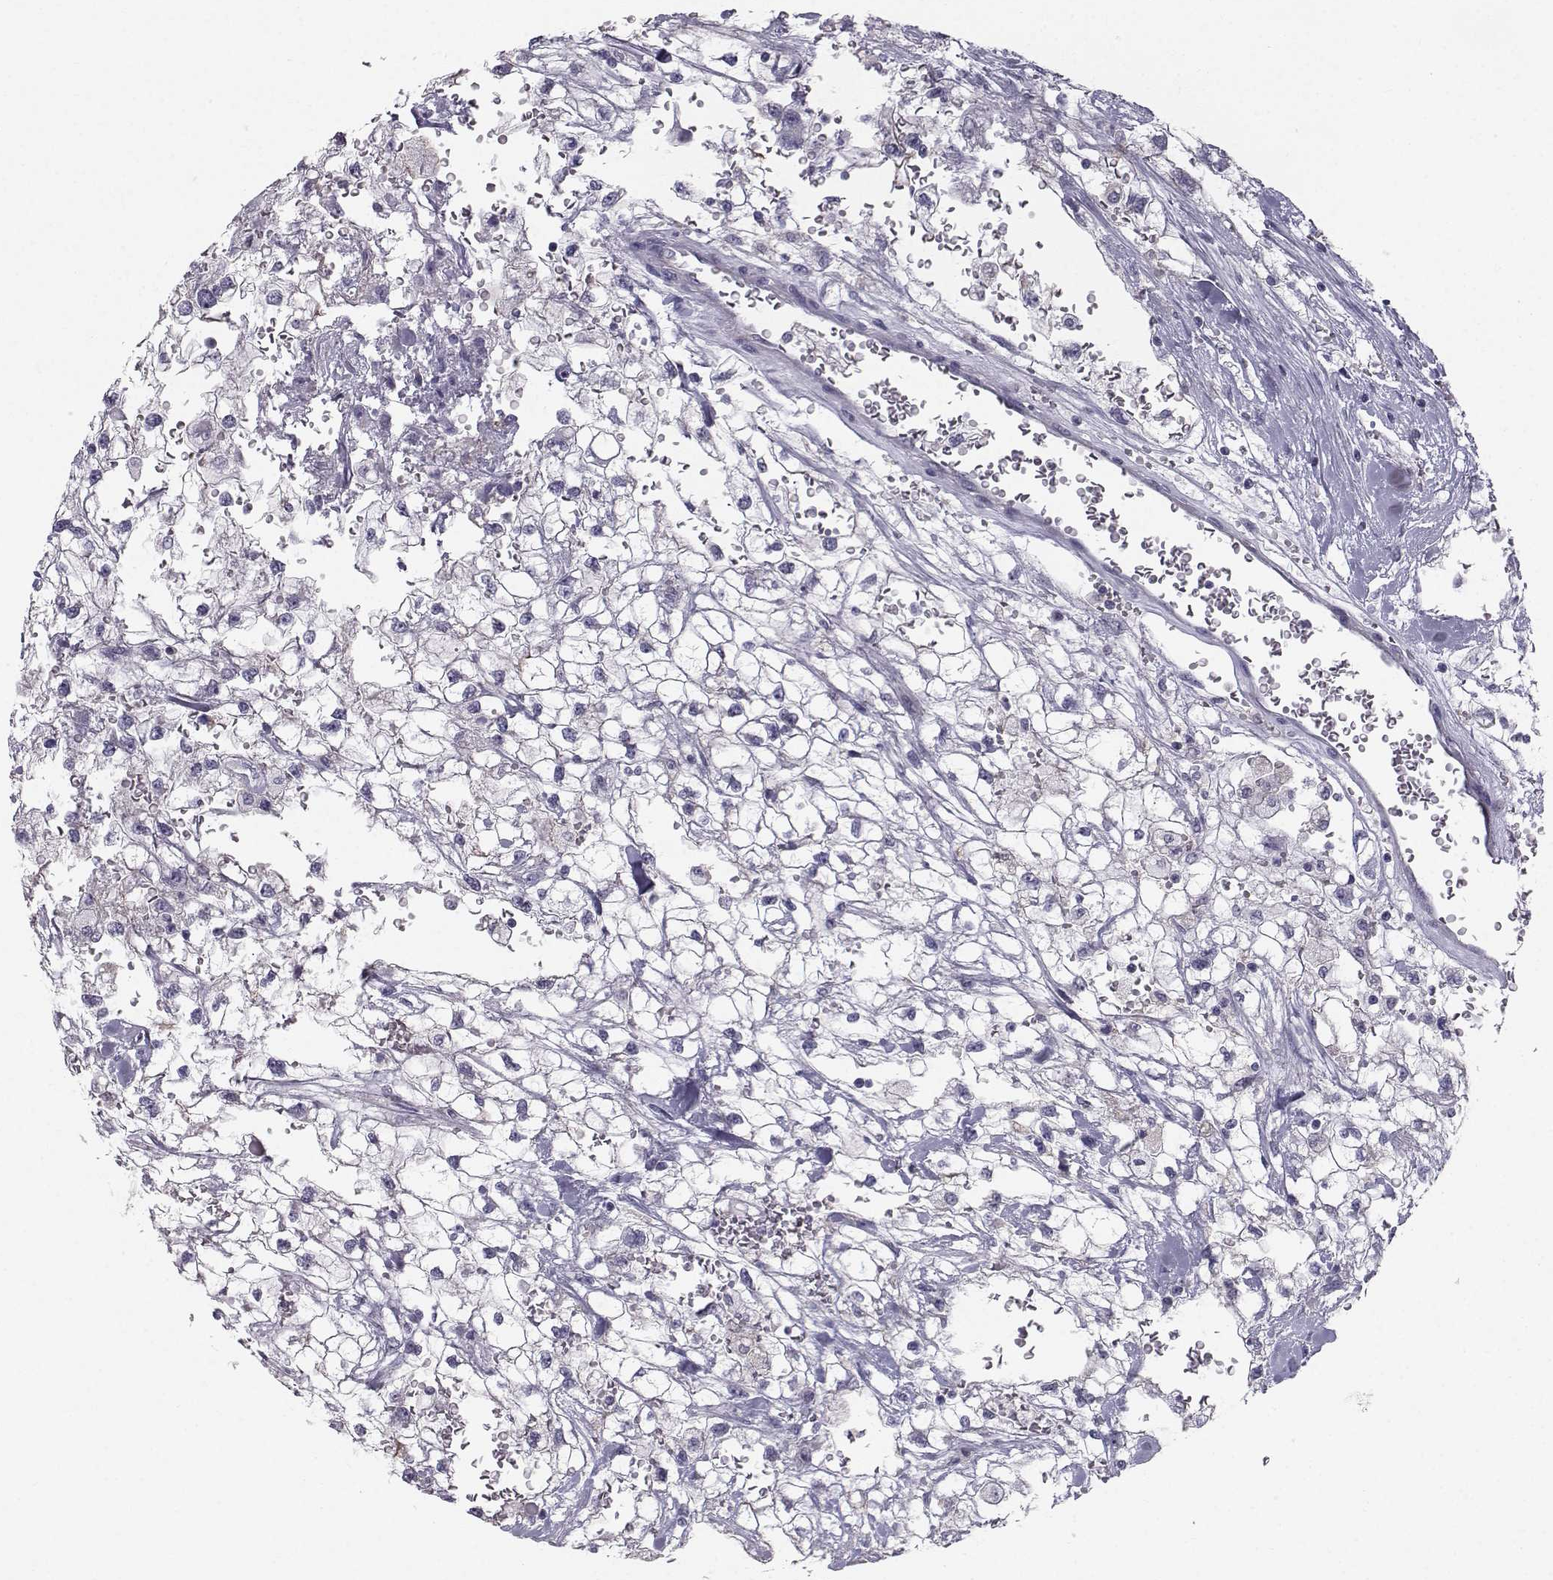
{"staining": {"intensity": "moderate", "quantity": "<25%", "location": "cytoplasmic/membranous"}, "tissue": "renal cancer", "cell_type": "Tumor cells", "image_type": "cancer", "snomed": [{"axis": "morphology", "description": "Adenocarcinoma, NOS"}, {"axis": "topography", "description": "Kidney"}], "caption": "Protein staining demonstrates moderate cytoplasmic/membranous positivity in approximately <25% of tumor cells in renal cancer. Immunohistochemistry stains the protein in brown and the nuclei are stained blue.", "gene": "SPDYE4", "patient": {"sex": "male", "age": 59}}